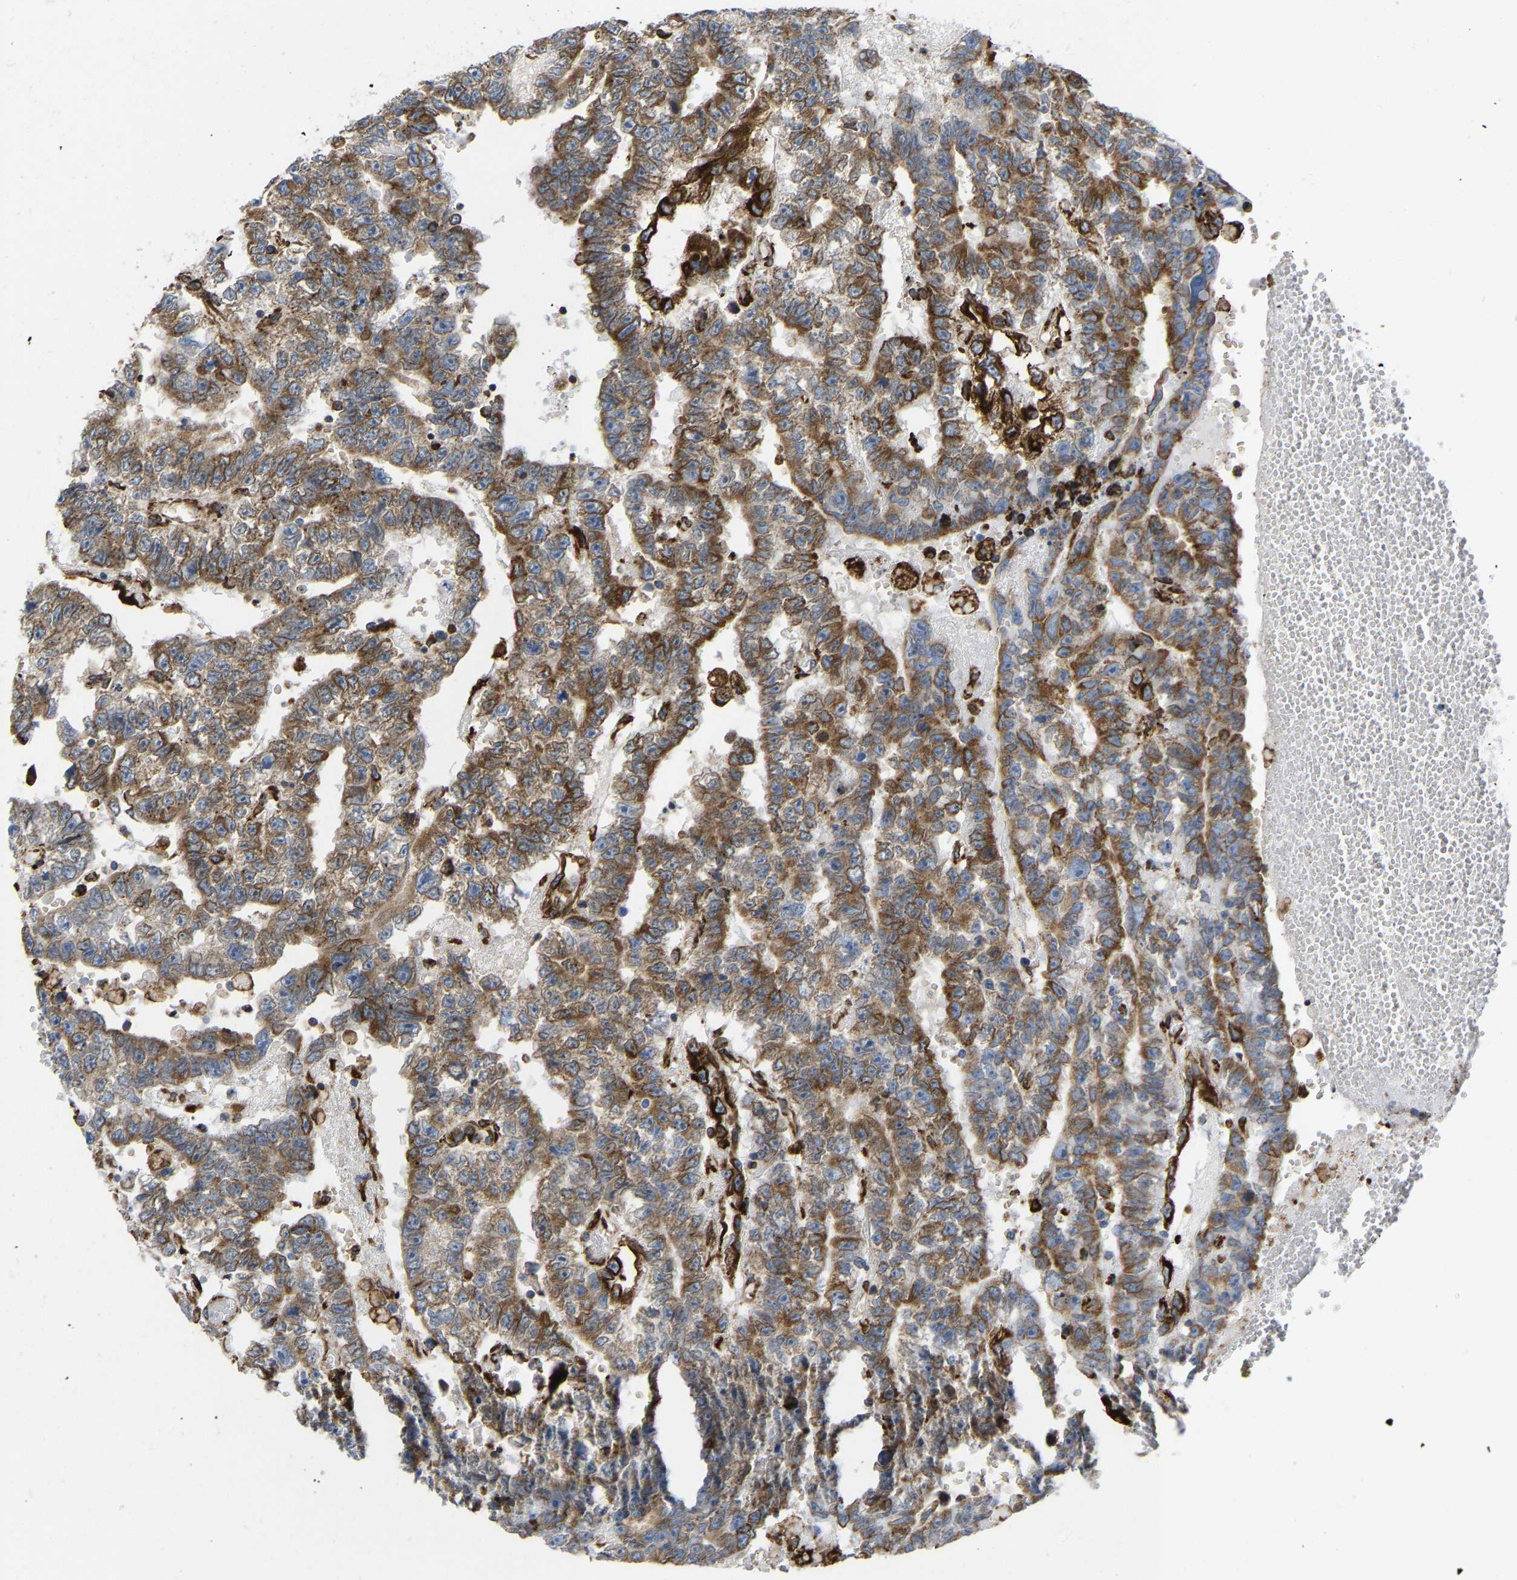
{"staining": {"intensity": "moderate", "quantity": ">75%", "location": "cytoplasmic/membranous"}, "tissue": "testis cancer", "cell_type": "Tumor cells", "image_type": "cancer", "snomed": [{"axis": "morphology", "description": "Carcinoma, Embryonal, NOS"}, {"axis": "topography", "description": "Testis"}], "caption": "Testis embryonal carcinoma stained with a brown dye reveals moderate cytoplasmic/membranous positive expression in about >75% of tumor cells.", "gene": "P4HB", "patient": {"sex": "male", "age": 25}}